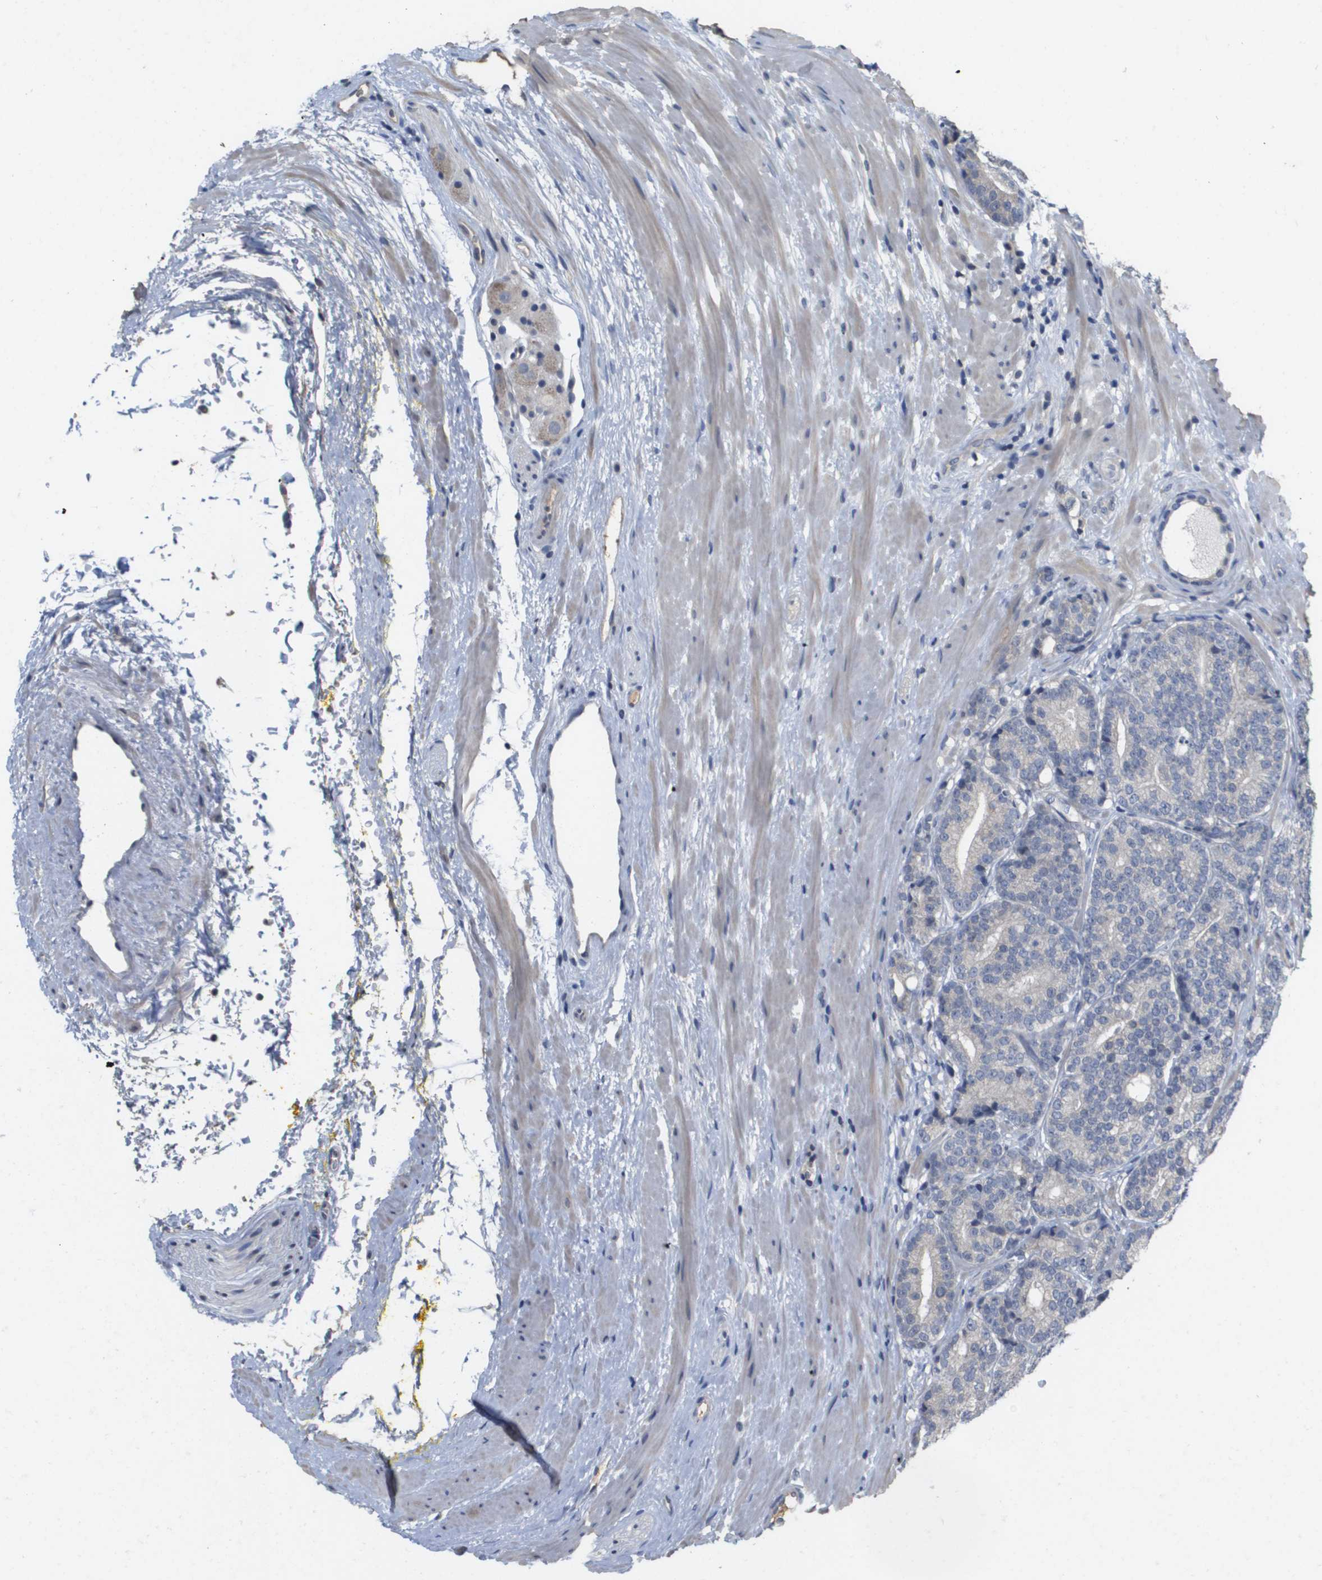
{"staining": {"intensity": "negative", "quantity": "none", "location": "none"}, "tissue": "prostate cancer", "cell_type": "Tumor cells", "image_type": "cancer", "snomed": [{"axis": "morphology", "description": "Adenocarcinoma, High grade"}, {"axis": "topography", "description": "Prostate"}], "caption": "Immunohistochemistry (IHC) image of neoplastic tissue: prostate high-grade adenocarcinoma stained with DAB reveals no significant protein positivity in tumor cells.", "gene": "CAPN11", "patient": {"sex": "male", "age": 61}}